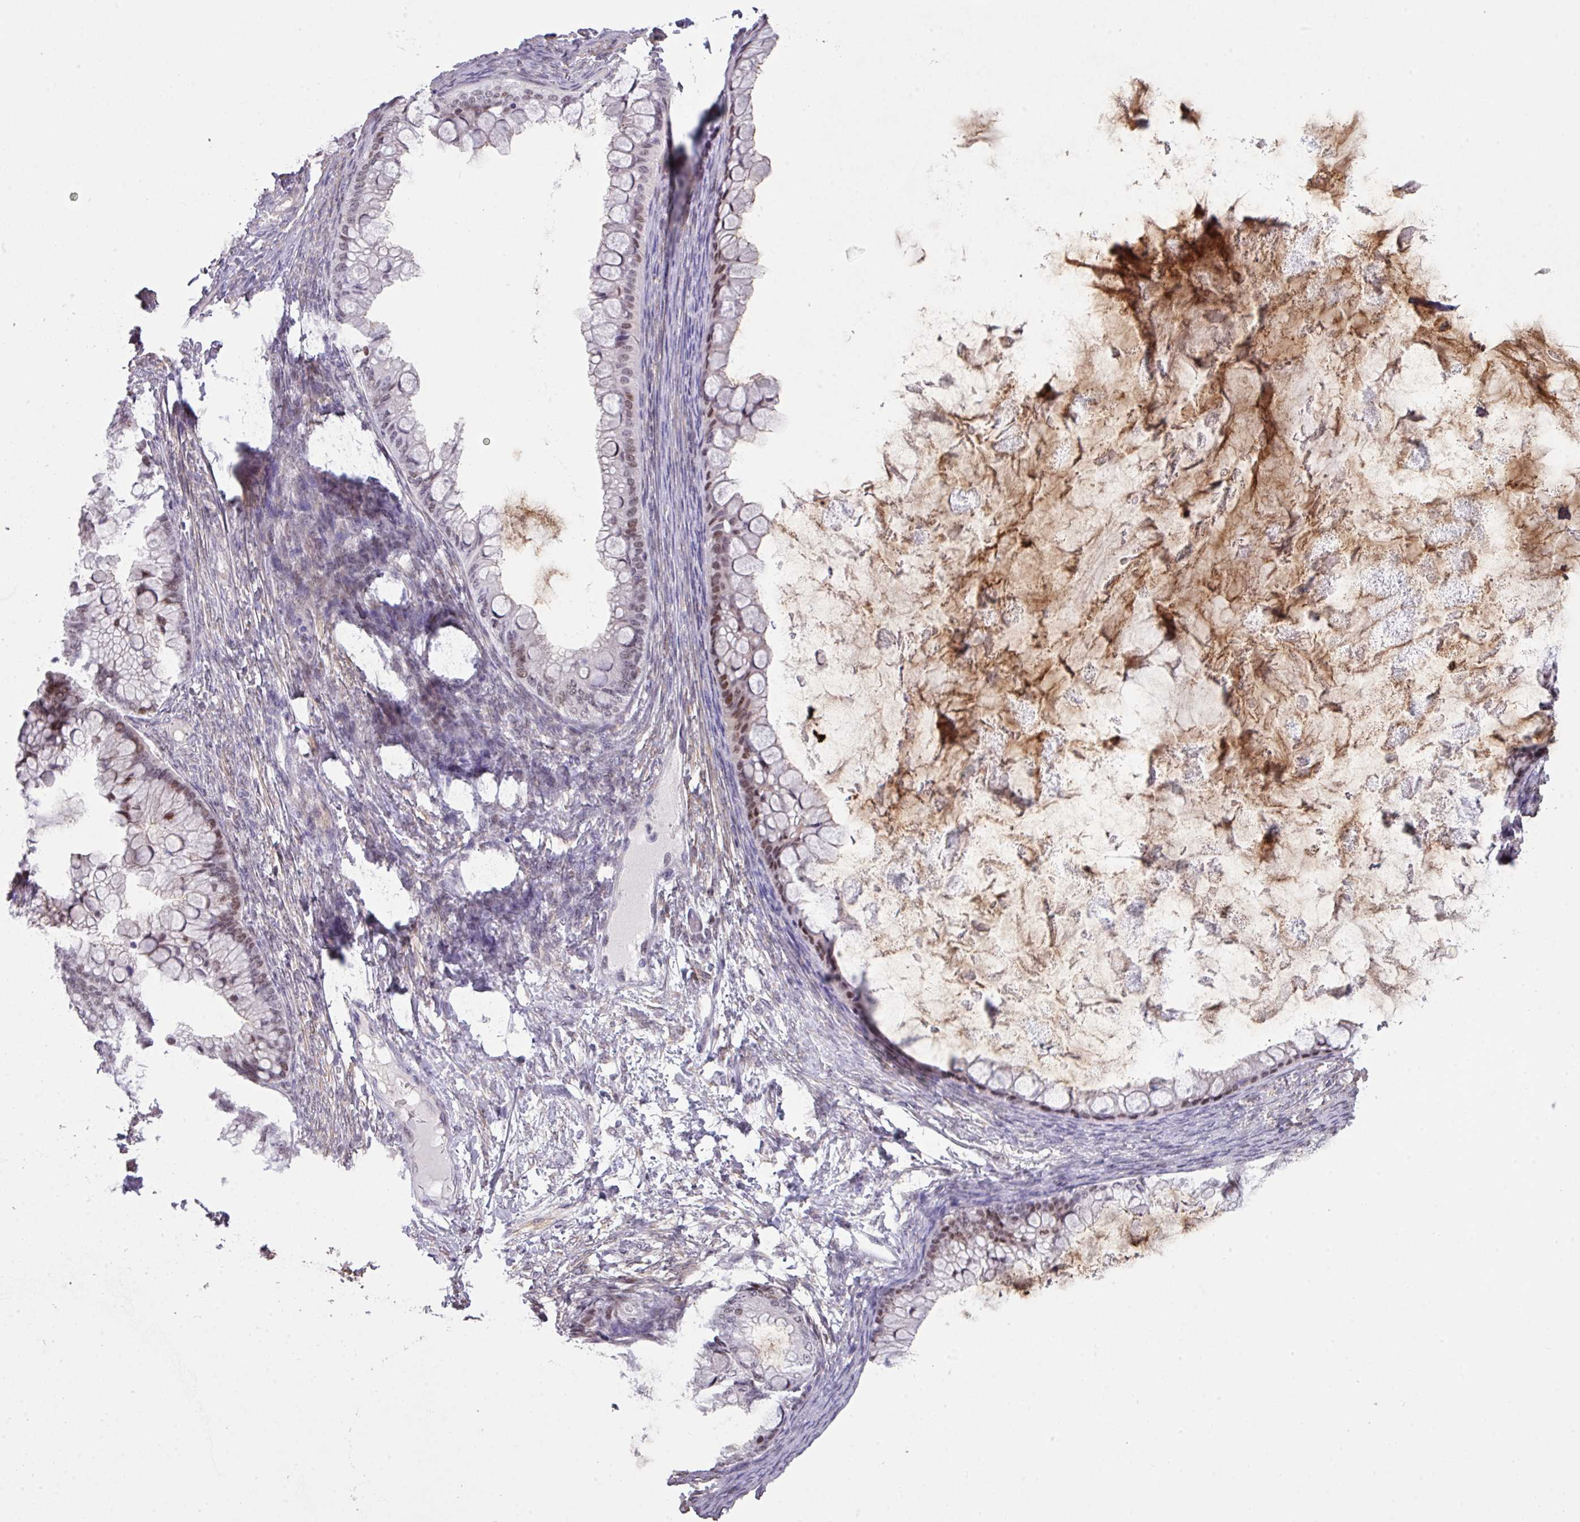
{"staining": {"intensity": "moderate", "quantity": "25%-75%", "location": "nuclear"}, "tissue": "ovarian cancer", "cell_type": "Tumor cells", "image_type": "cancer", "snomed": [{"axis": "morphology", "description": "Cystadenocarcinoma, mucinous, NOS"}, {"axis": "topography", "description": "Ovary"}], "caption": "A photomicrograph of human ovarian mucinous cystadenocarcinoma stained for a protein reveals moderate nuclear brown staining in tumor cells.", "gene": "ANKRD13B", "patient": {"sex": "female", "age": 35}}